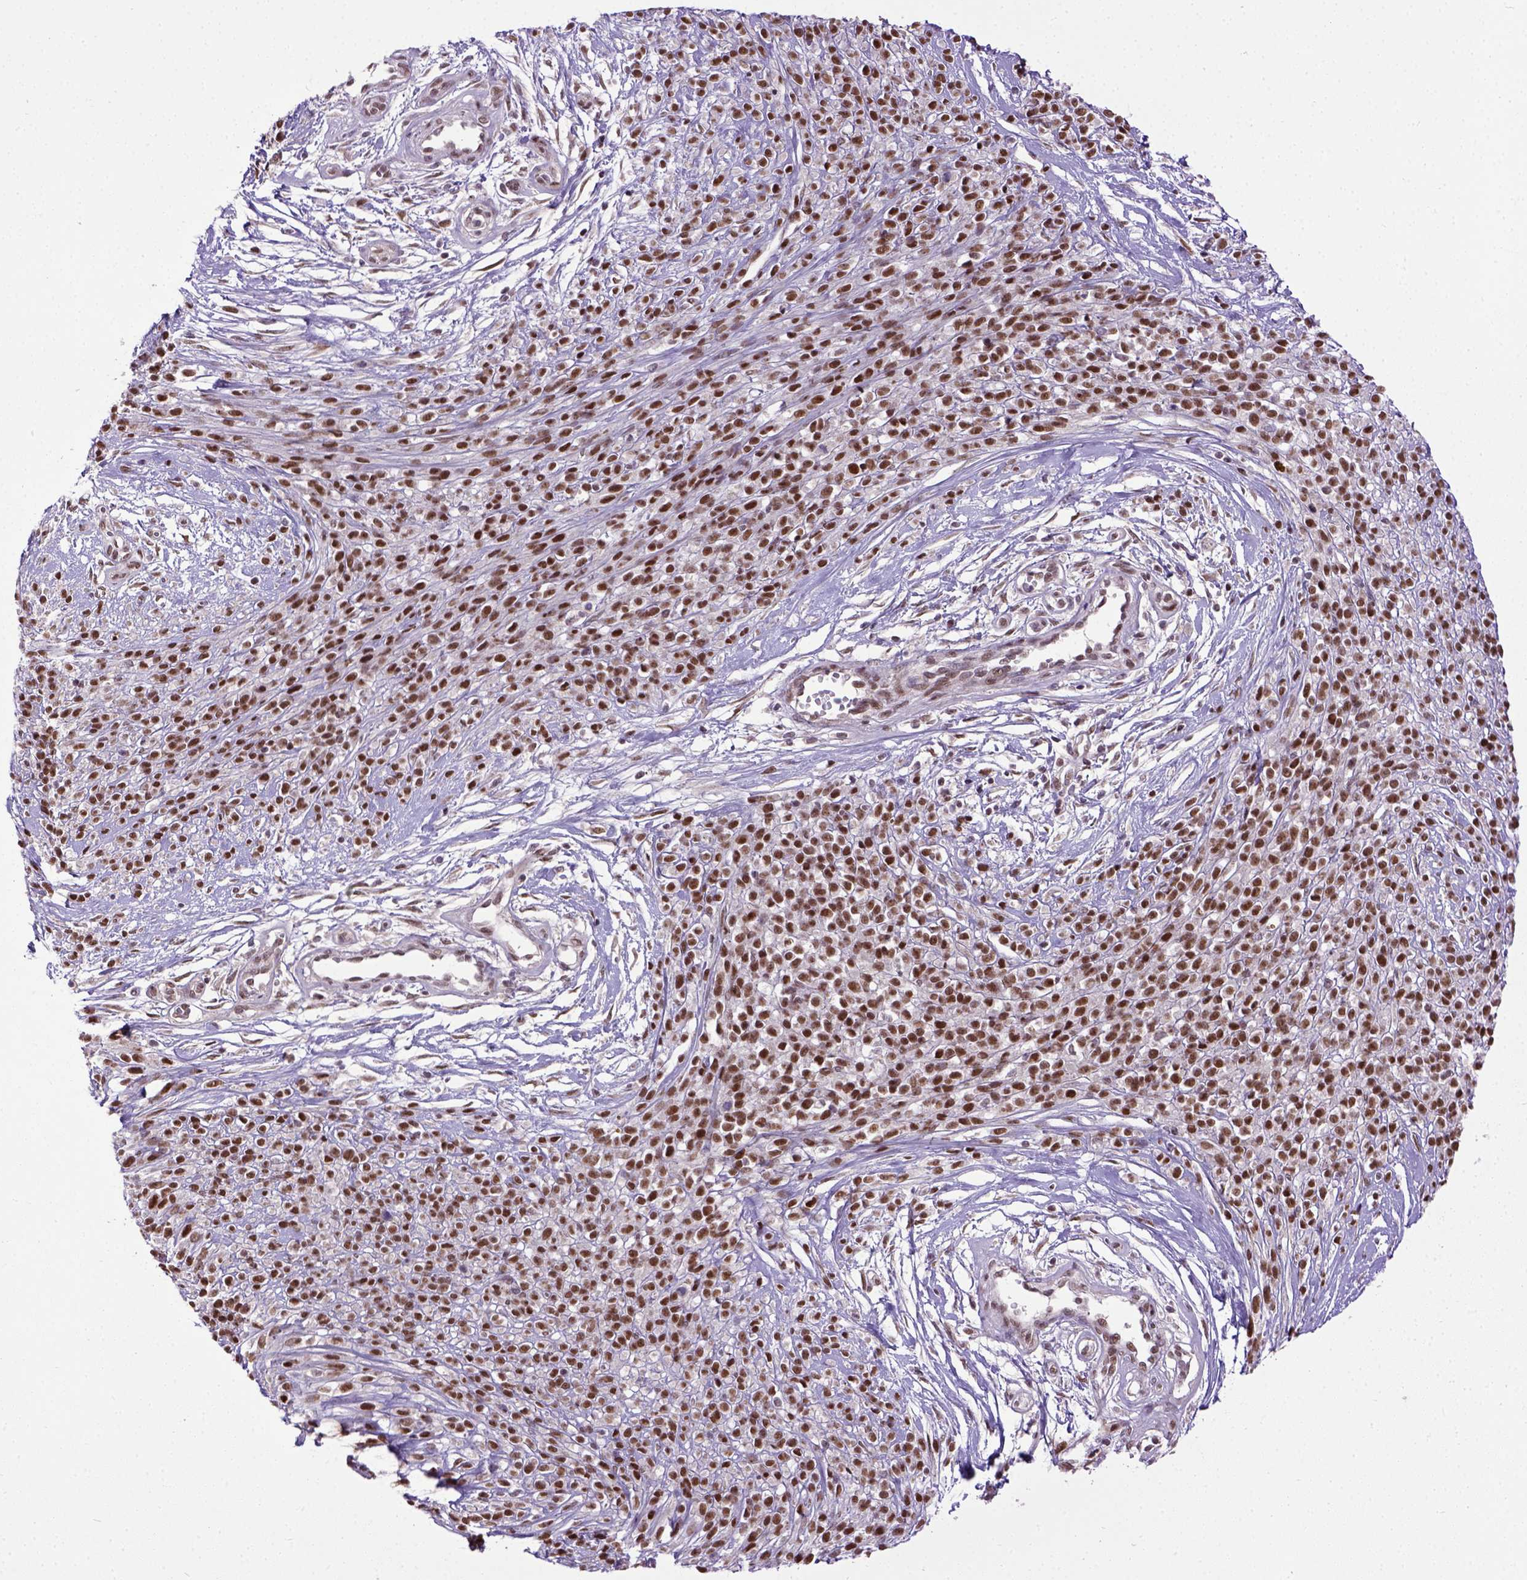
{"staining": {"intensity": "strong", "quantity": ">75%", "location": "nuclear"}, "tissue": "melanoma", "cell_type": "Tumor cells", "image_type": "cancer", "snomed": [{"axis": "morphology", "description": "Malignant melanoma, NOS"}, {"axis": "topography", "description": "Skin"}, {"axis": "topography", "description": "Skin of trunk"}], "caption": "Strong nuclear positivity is identified in about >75% of tumor cells in melanoma.", "gene": "UBA3", "patient": {"sex": "male", "age": 74}}